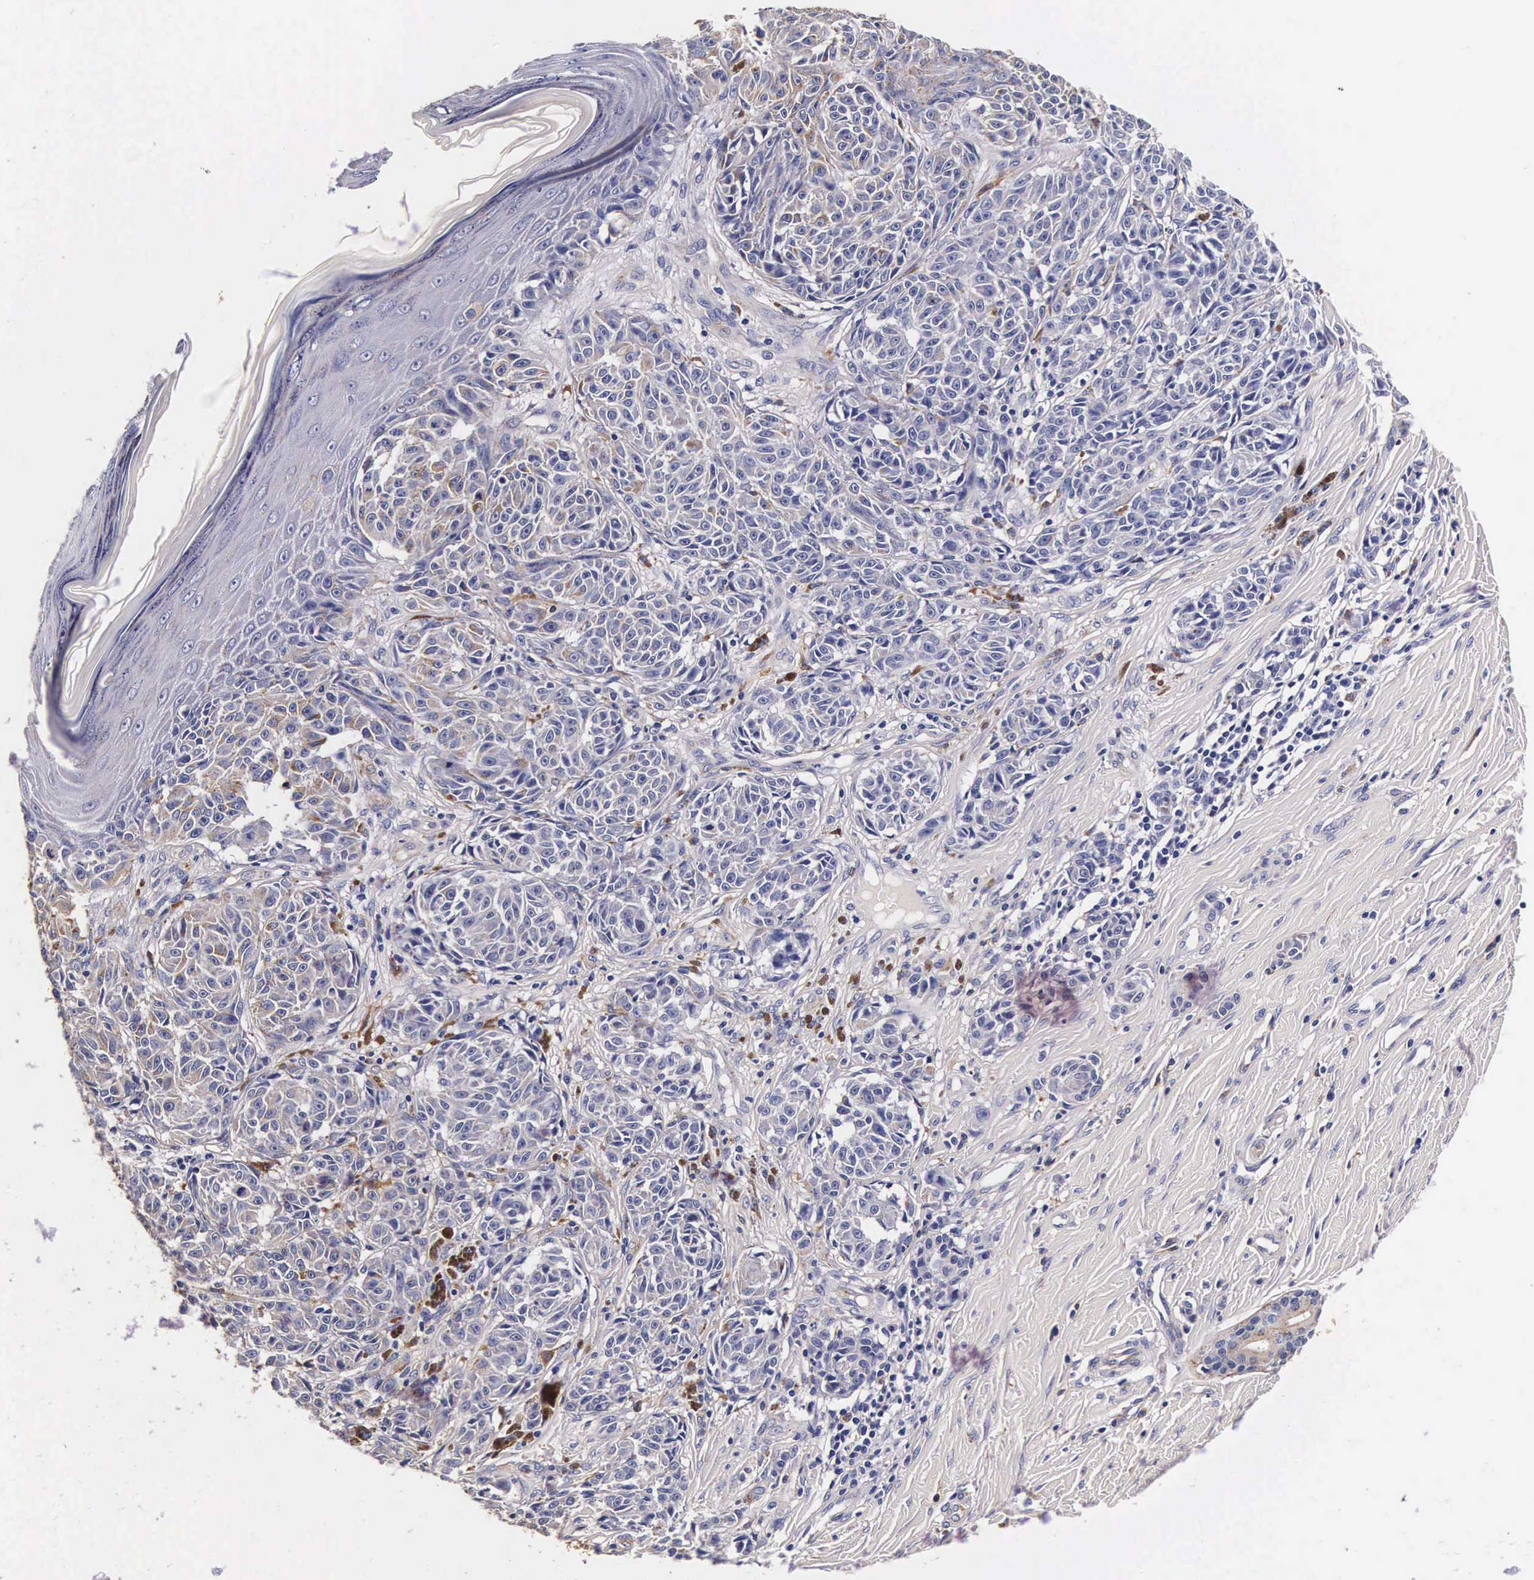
{"staining": {"intensity": "moderate", "quantity": "25%-75%", "location": "cytoplasmic/membranous"}, "tissue": "melanoma", "cell_type": "Tumor cells", "image_type": "cancer", "snomed": [{"axis": "morphology", "description": "Malignant melanoma, NOS"}, {"axis": "topography", "description": "Skin"}], "caption": "Immunohistochemical staining of human melanoma demonstrates moderate cytoplasmic/membranous protein expression in about 25%-75% of tumor cells.", "gene": "CTSB", "patient": {"sex": "male", "age": 49}}